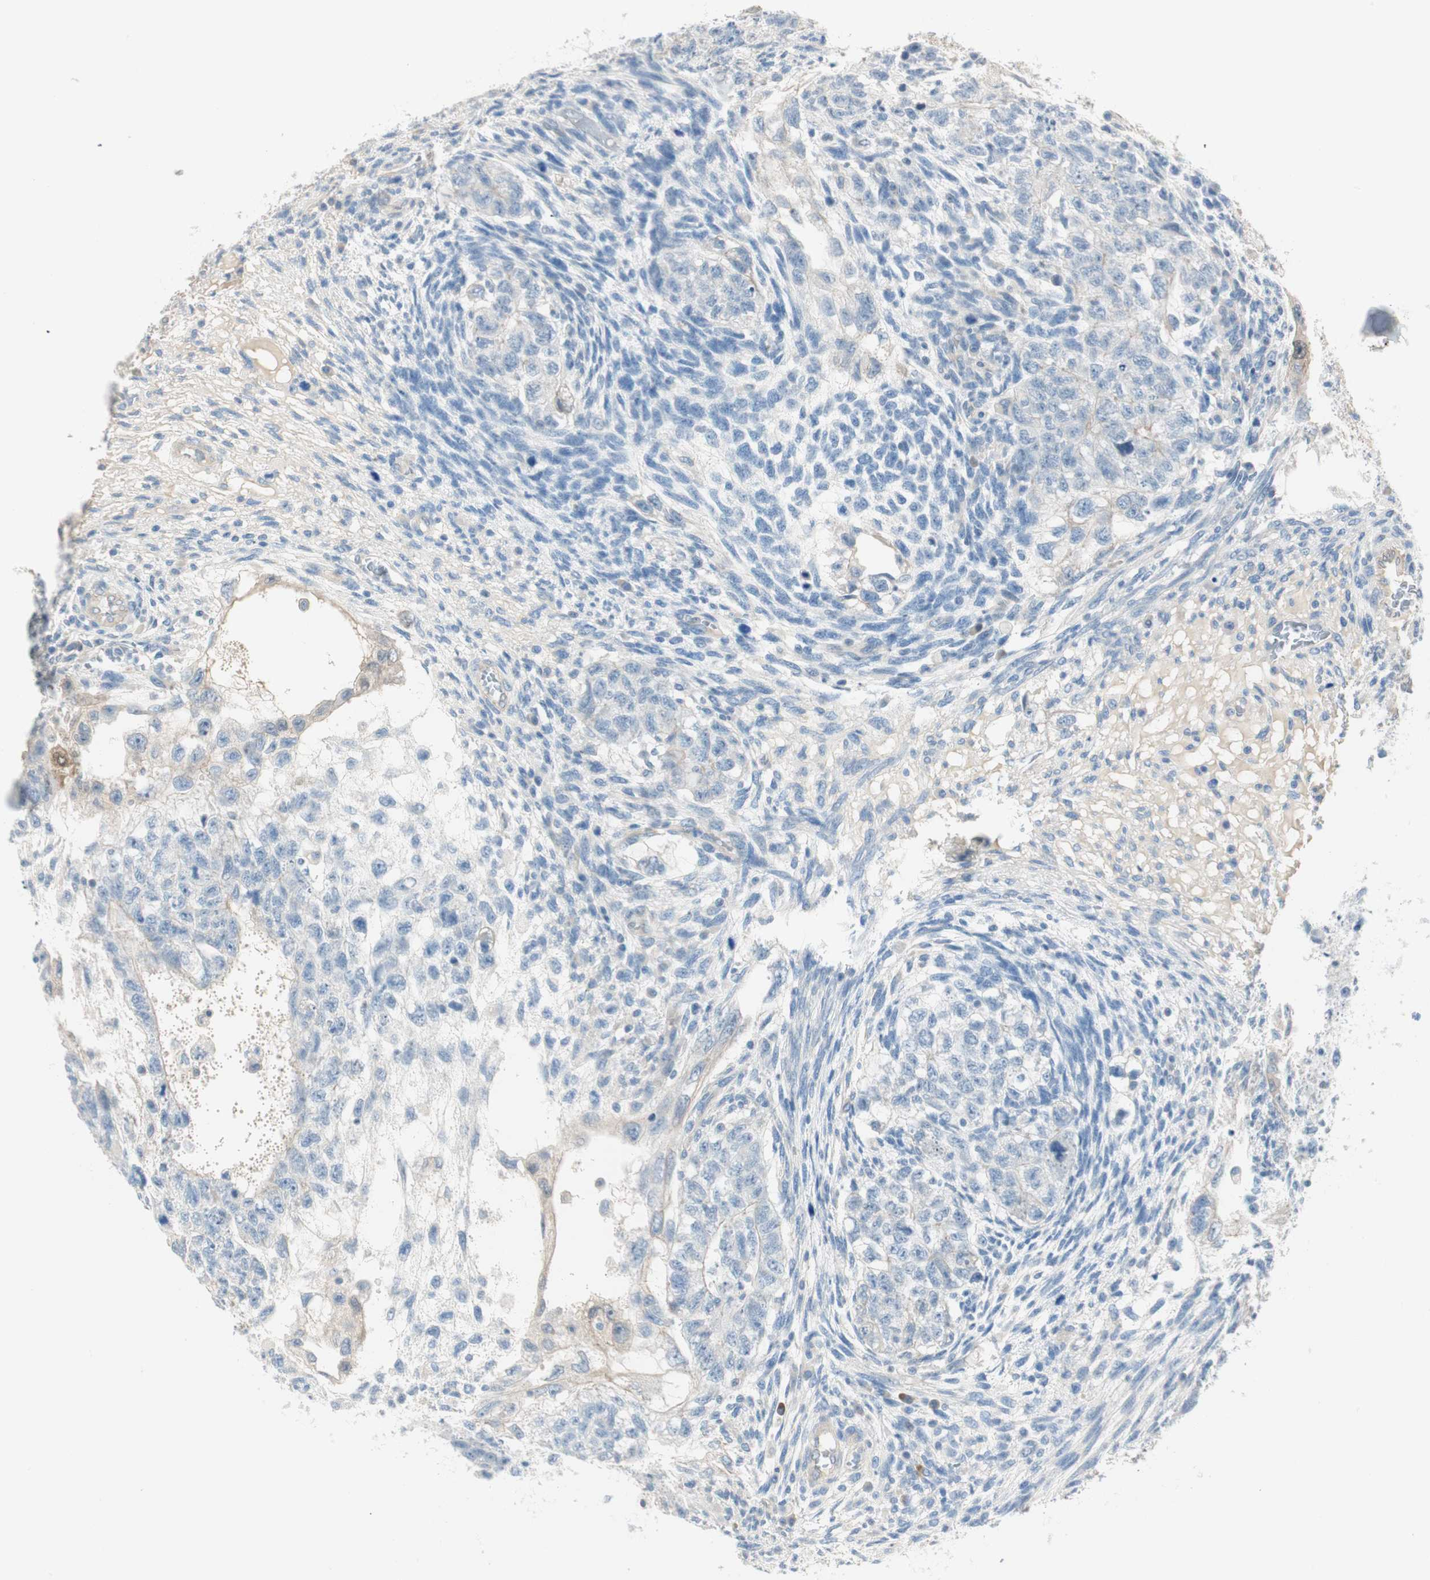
{"staining": {"intensity": "weak", "quantity": "<25%", "location": "cytoplasmic/membranous"}, "tissue": "testis cancer", "cell_type": "Tumor cells", "image_type": "cancer", "snomed": [{"axis": "morphology", "description": "Normal tissue, NOS"}, {"axis": "morphology", "description": "Carcinoma, Embryonal, NOS"}, {"axis": "topography", "description": "Testis"}], "caption": "Tumor cells are negative for brown protein staining in testis cancer (embryonal carcinoma).", "gene": "CDK3", "patient": {"sex": "male", "age": 36}}